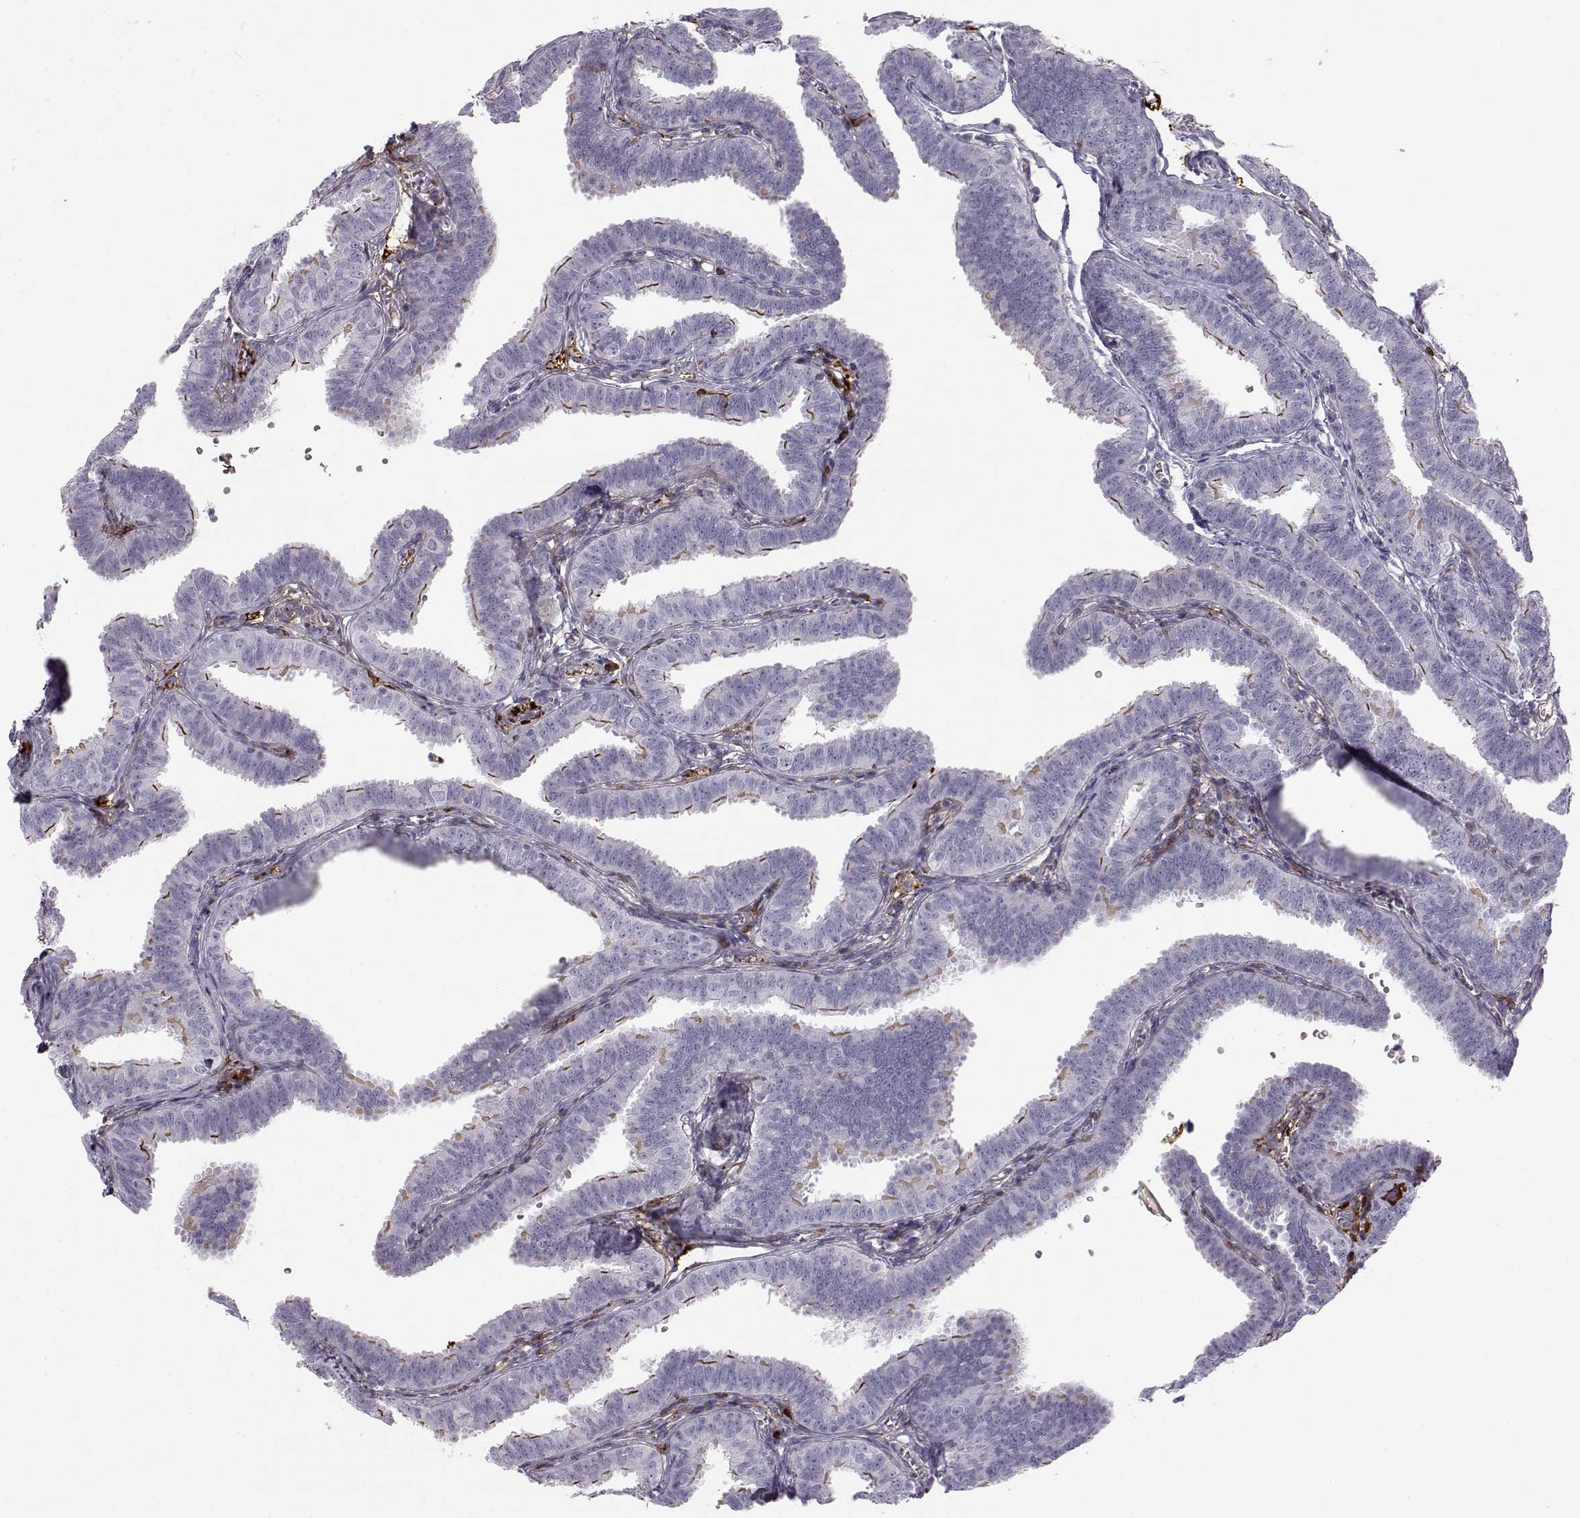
{"staining": {"intensity": "strong", "quantity": "25%-75%", "location": "cytoplasmic/membranous"}, "tissue": "fallopian tube", "cell_type": "Glandular cells", "image_type": "normal", "snomed": [{"axis": "morphology", "description": "Normal tissue, NOS"}, {"axis": "topography", "description": "Fallopian tube"}], "caption": "This is a photomicrograph of immunohistochemistry (IHC) staining of unremarkable fallopian tube, which shows strong expression in the cytoplasmic/membranous of glandular cells.", "gene": "PABPC1L2A", "patient": {"sex": "female", "age": 25}}